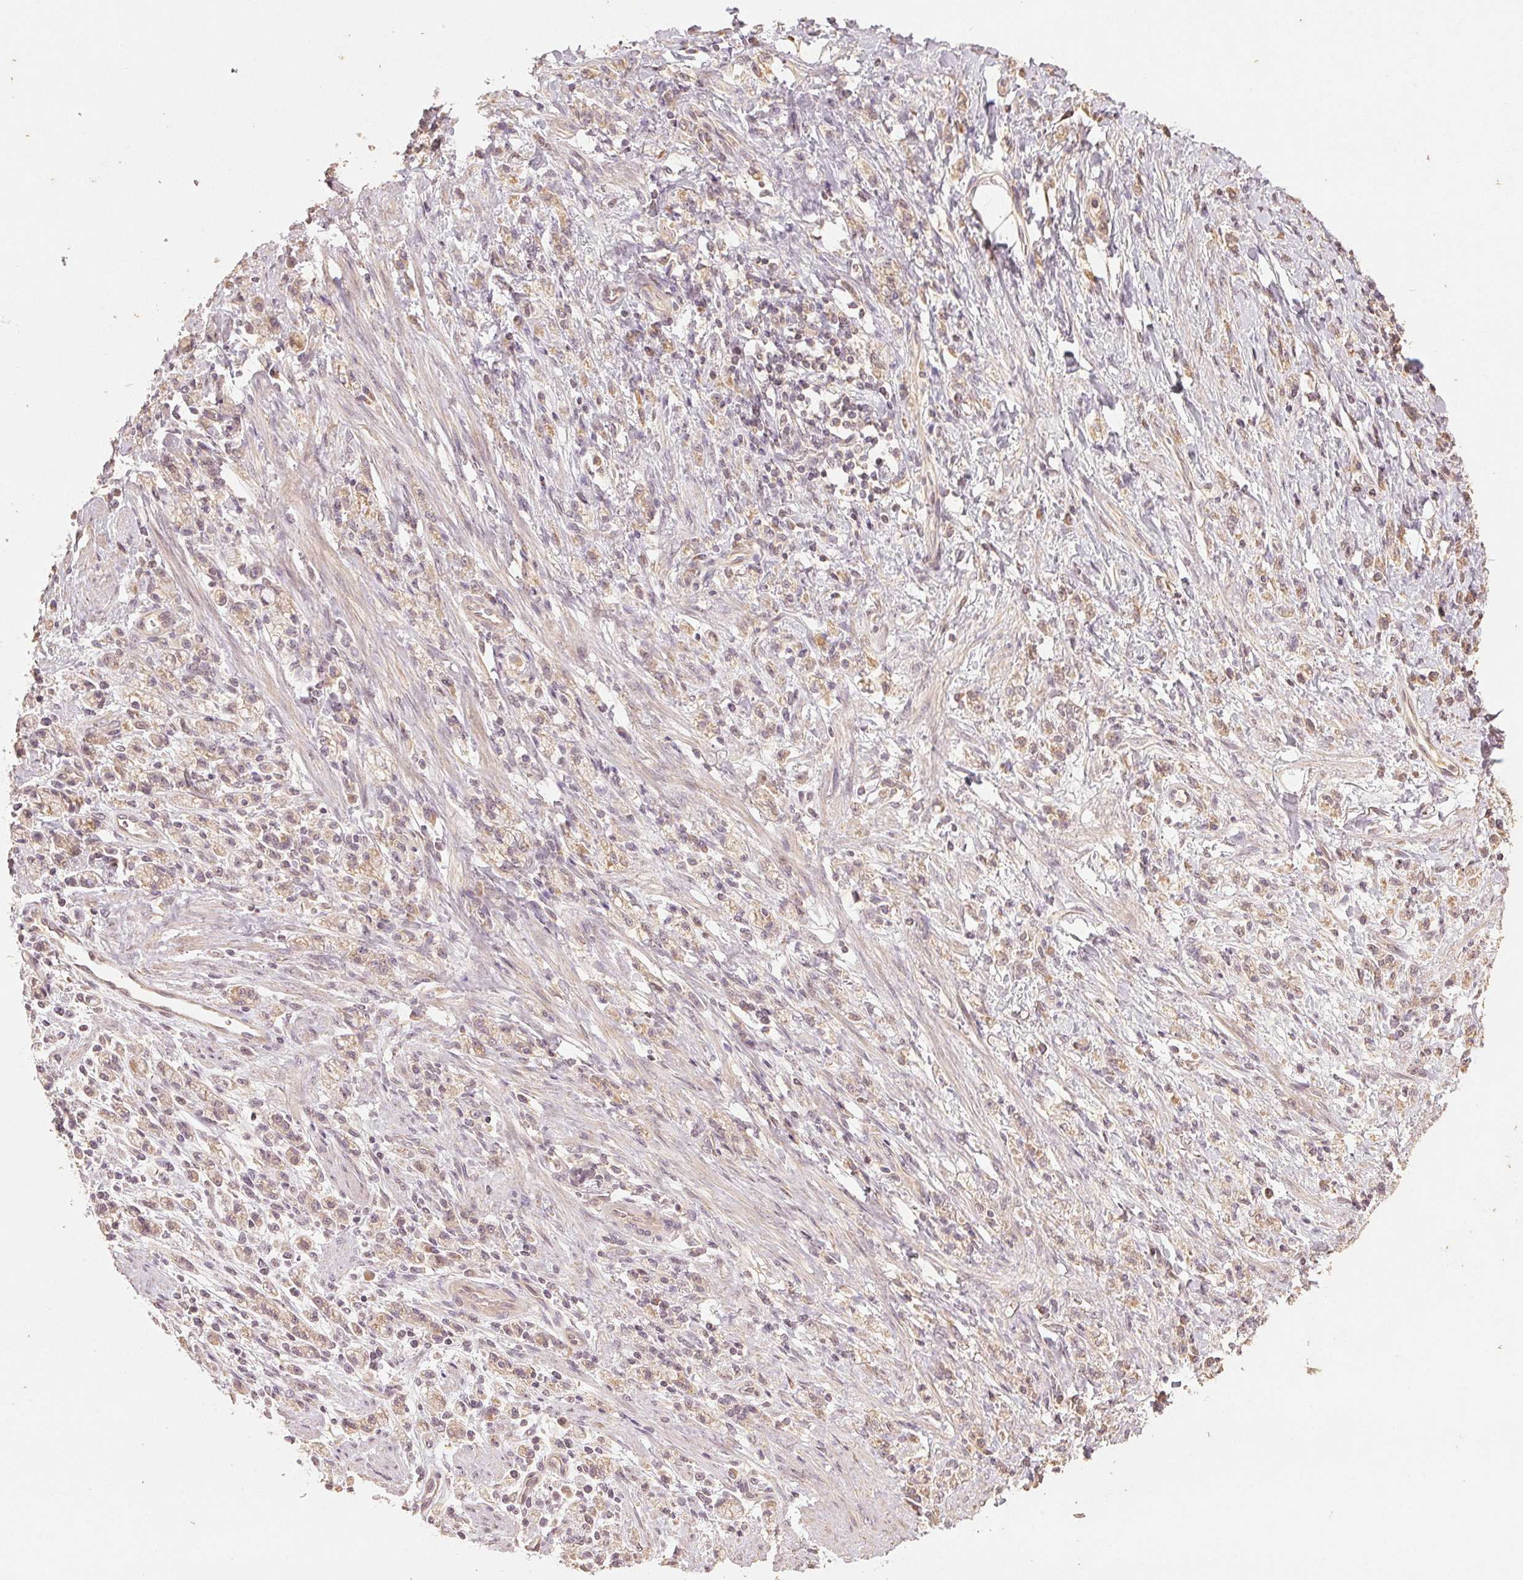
{"staining": {"intensity": "weak", "quantity": "<25%", "location": "cytoplasmic/membranous"}, "tissue": "stomach cancer", "cell_type": "Tumor cells", "image_type": "cancer", "snomed": [{"axis": "morphology", "description": "Adenocarcinoma, NOS"}, {"axis": "topography", "description": "Stomach"}], "caption": "Tumor cells are negative for protein expression in human adenocarcinoma (stomach). The staining was performed using DAB (3,3'-diaminobenzidine) to visualize the protein expression in brown, while the nuclei were stained in blue with hematoxylin (Magnification: 20x).", "gene": "COX14", "patient": {"sex": "male", "age": 77}}